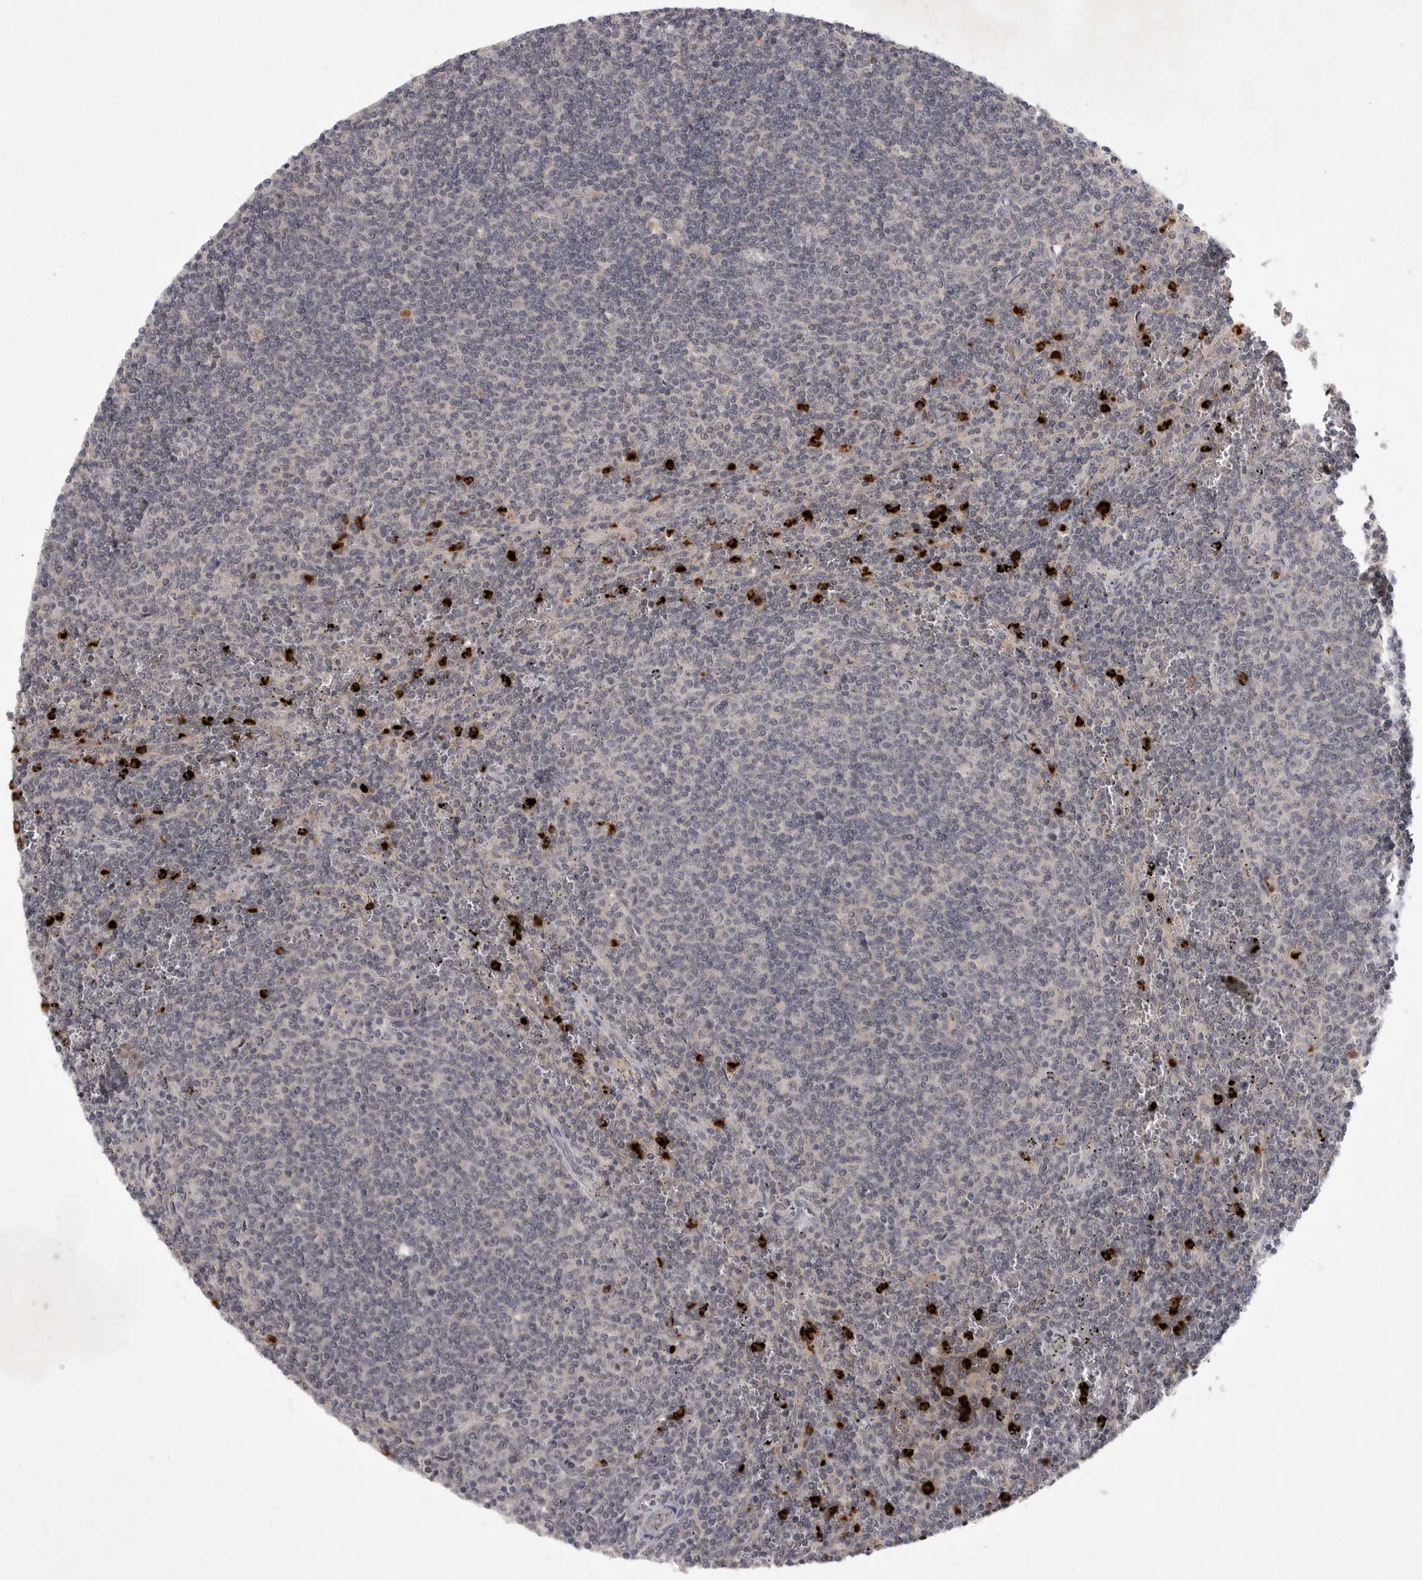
{"staining": {"intensity": "negative", "quantity": "none", "location": "none"}, "tissue": "lymphoma", "cell_type": "Tumor cells", "image_type": "cancer", "snomed": [{"axis": "morphology", "description": "Malignant lymphoma, non-Hodgkin's type, Low grade"}, {"axis": "topography", "description": "Spleen"}], "caption": "This is an immunohistochemistry histopathology image of human lymphoma. There is no positivity in tumor cells.", "gene": "UBE3D", "patient": {"sex": "female", "age": 50}}